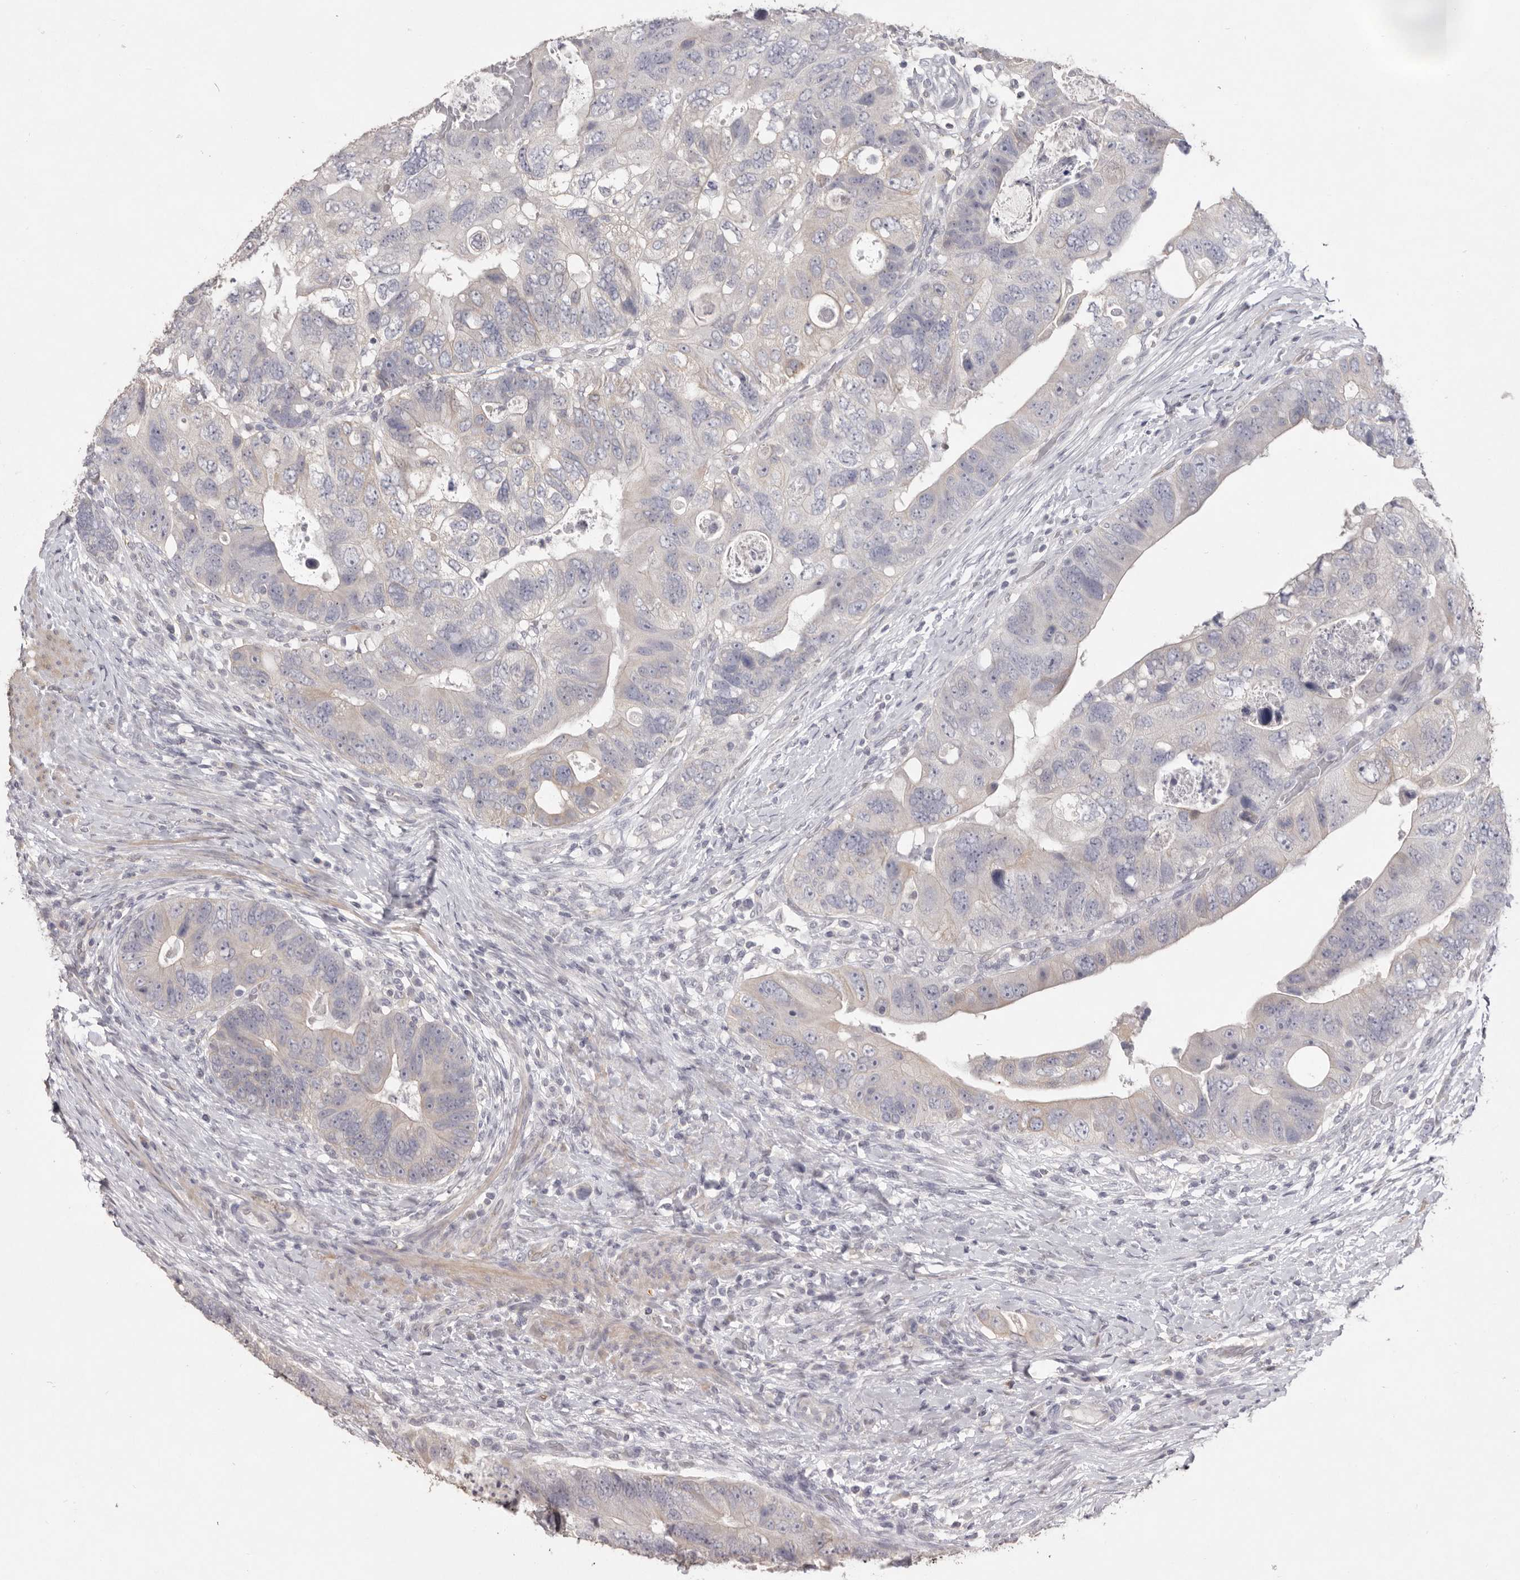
{"staining": {"intensity": "negative", "quantity": "none", "location": "none"}, "tissue": "colorectal cancer", "cell_type": "Tumor cells", "image_type": "cancer", "snomed": [{"axis": "morphology", "description": "Adenocarcinoma, NOS"}, {"axis": "topography", "description": "Rectum"}], "caption": "There is no significant staining in tumor cells of colorectal cancer. (Immunohistochemistry, brightfield microscopy, high magnification).", "gene": "ZYG11B", "patient": {"sex": "male", "age": 59}}